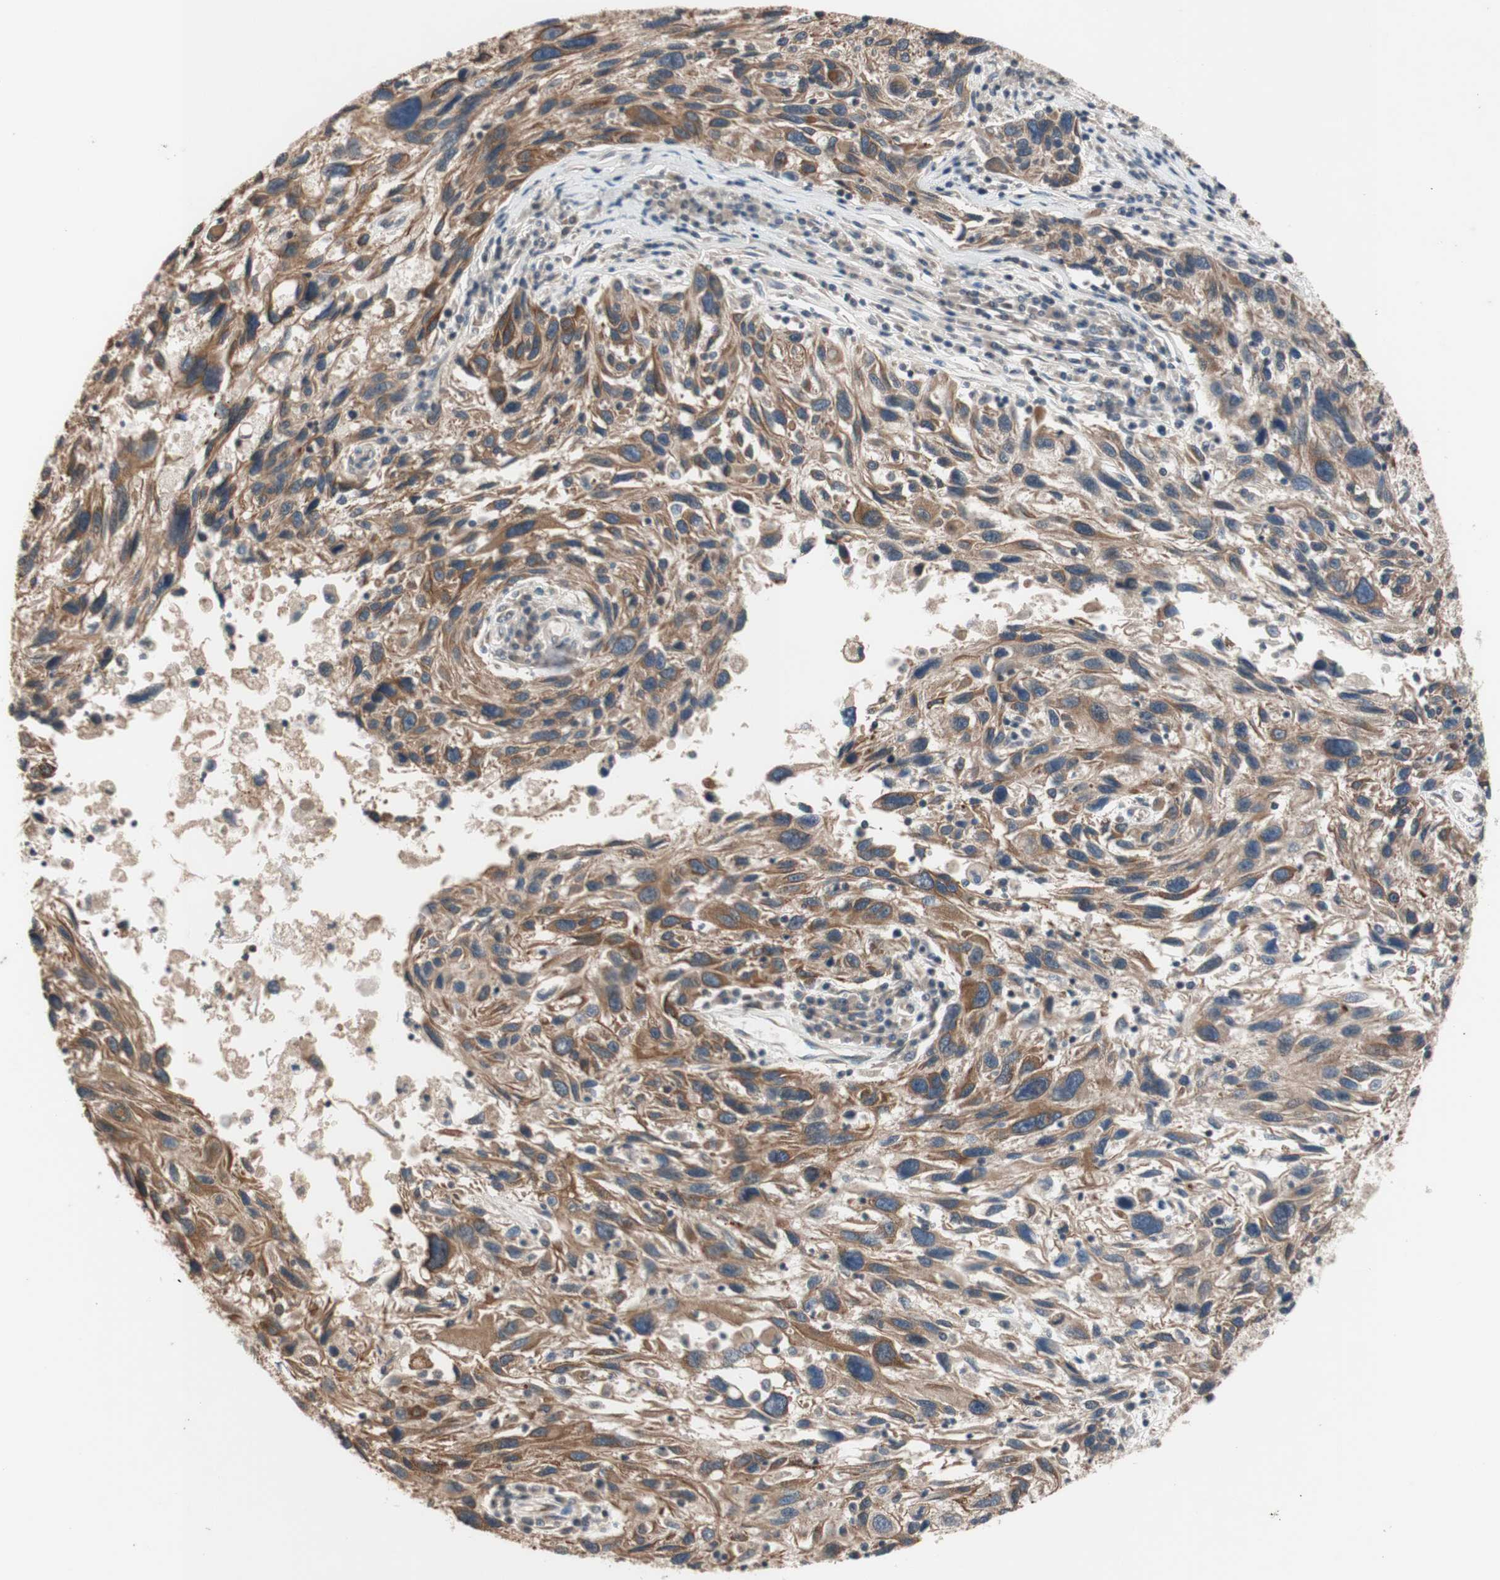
{"staining": {"intensity": "moderate", "quantity": ">75%", "location": "cytoplasmic/membranous"}, "tissue": "melanoma", "cell_type": "Tumor cells", "image_type": "cancer", "snomed": [{"axis": "morphology", "description": "Malignant melanoma, NOS"}, {"axis": "topography", "description": "Skin"}], "caption": "Immunohistochemical staining of malignant melanoma shows medium levels of moderate cytoplasmic/membranous protein positivity in about >75% of tumor cells.", "gene": "CD55", "patient": {"sex": "male", "age": 53}}